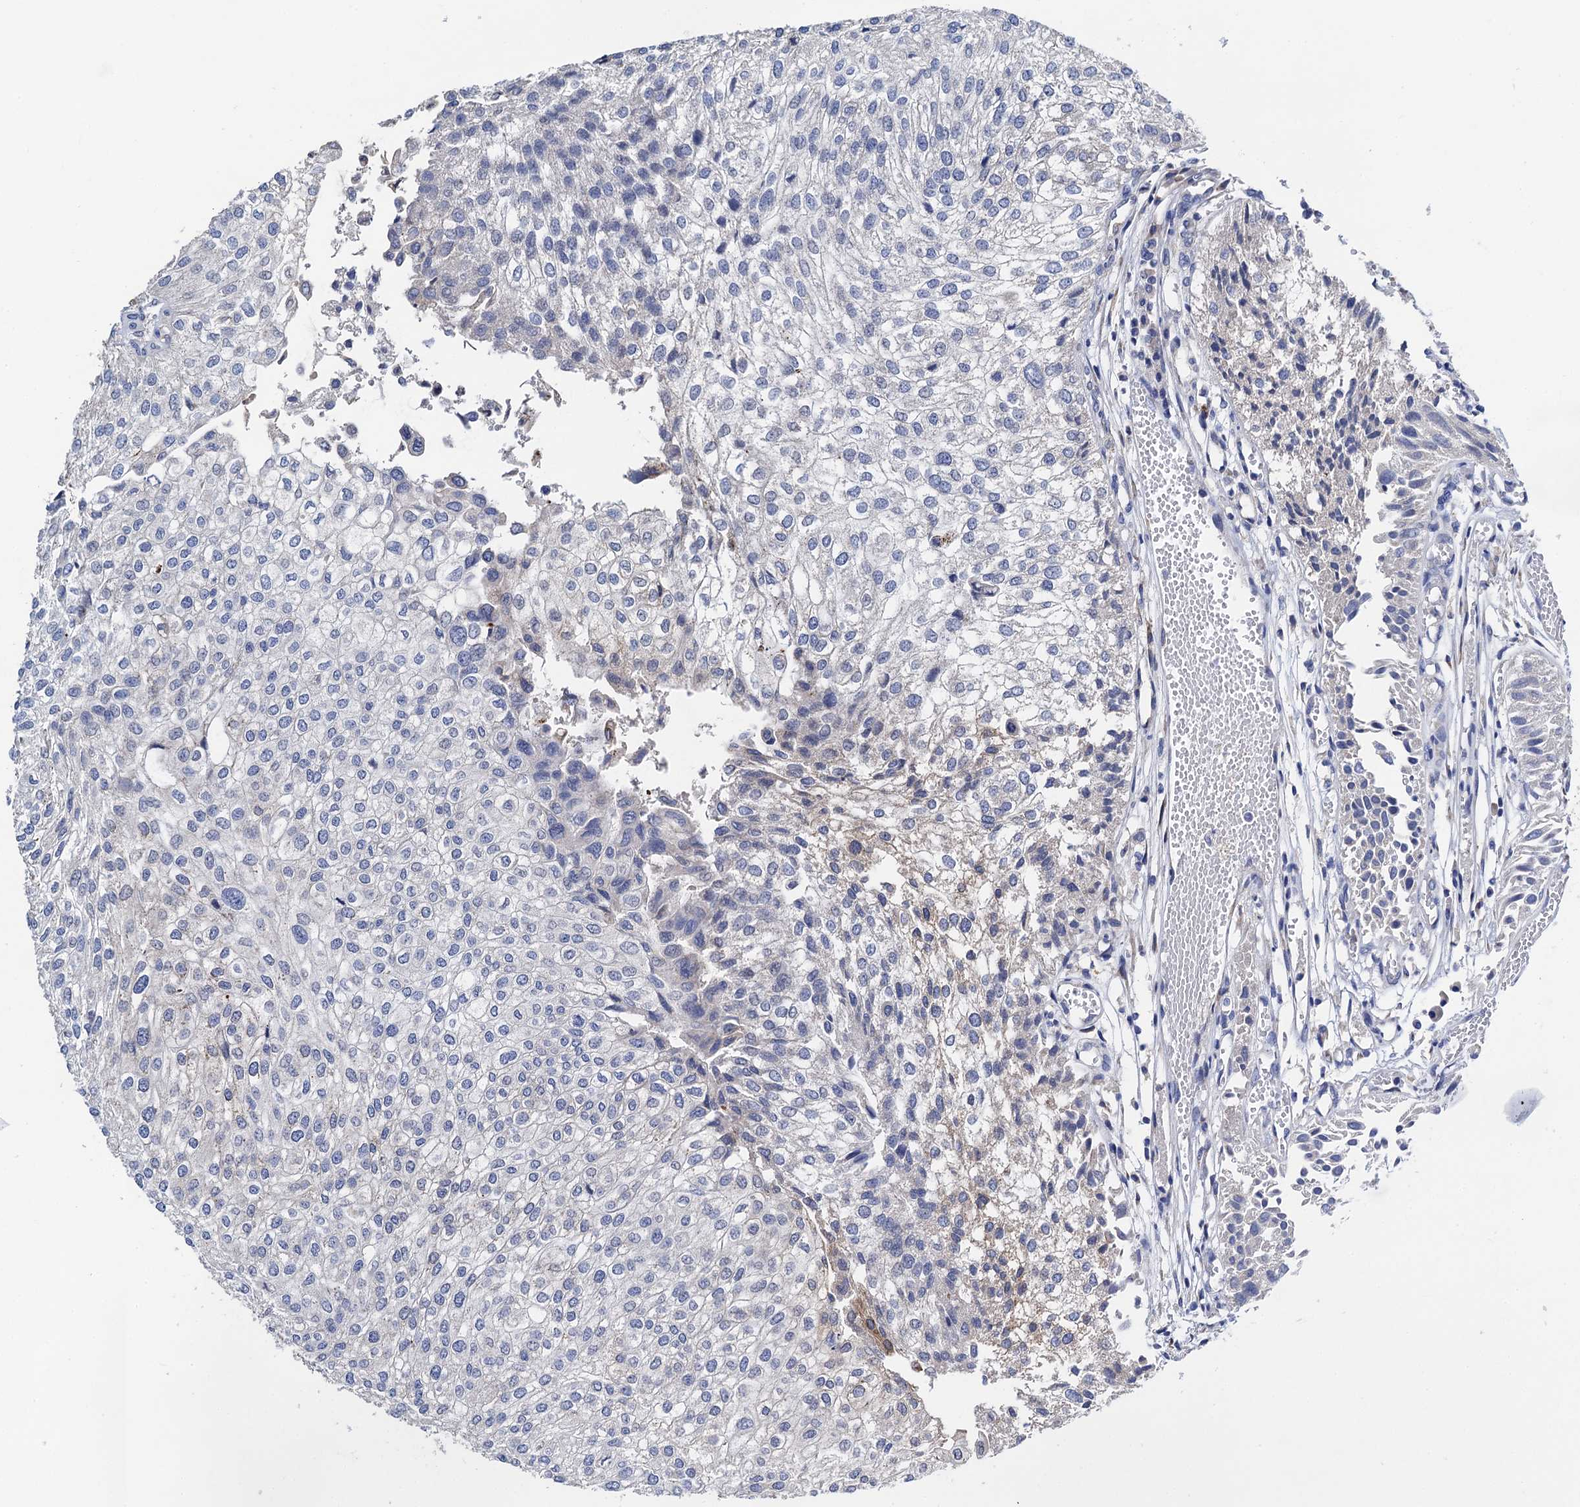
{"staining": {"intensity": "negative", "quantity": "none", "location": "none"}, "tissue": "urothelial cancer", "cell_type": "Tumor cells", "image_type": "cancer", "snomed": [{"axis": "morphology", "description": "Urothelial carcinoma, Low grade"}, {"axis": "topography", "description": "Urinary bladder"}], "caption": "This is a image of immunohistochemistry (IHC) staining of urothelial cancer, which shows no positivity in tumor cells. The staining was performed using DAB (3,3'-diaminobenzidine) to visualize the protein expression in brown, while the nuclei were stained in blue with hematoxylin (Magnification: 20x).", "gene": "FREM3", "patient": {"sex": "female", "age": 89}}